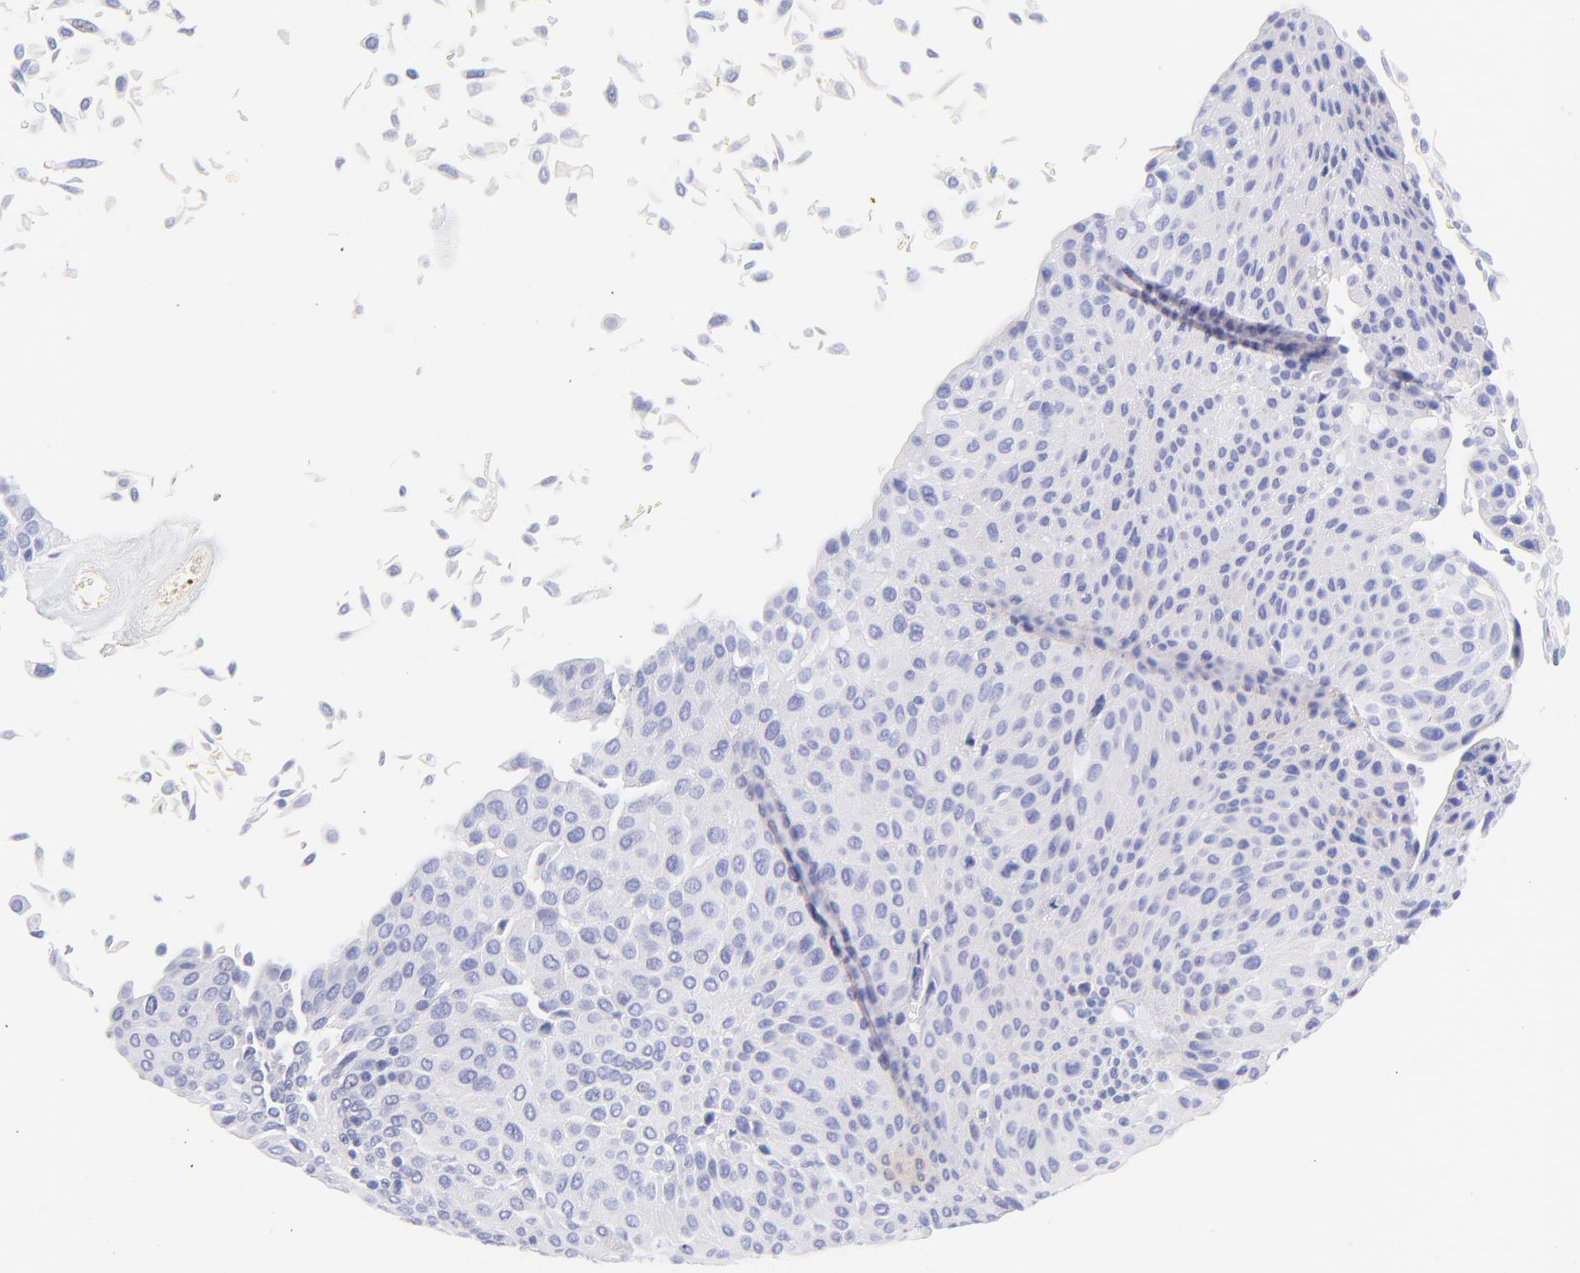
{"staining": {"intensity": "negative", "quantity": "none", "location": "none"}, "tissue": "urothelial cancer", "cell_type": "Tumor cells", "image_type": "cancer", "snomed": [{"axis": "morphology", "description": "Urothelial carcinoma, Low grade"}, {"axis": "topography", "description": "Urinary bladder"}], "caption": "IHC of low-grade urothelial carcinoma reveals no expression in tumor cells. (IHC, brightfield microscopy, high magnification).", "gene": "FRMPD3", "patient": {"sex": "male", "age": 64}}